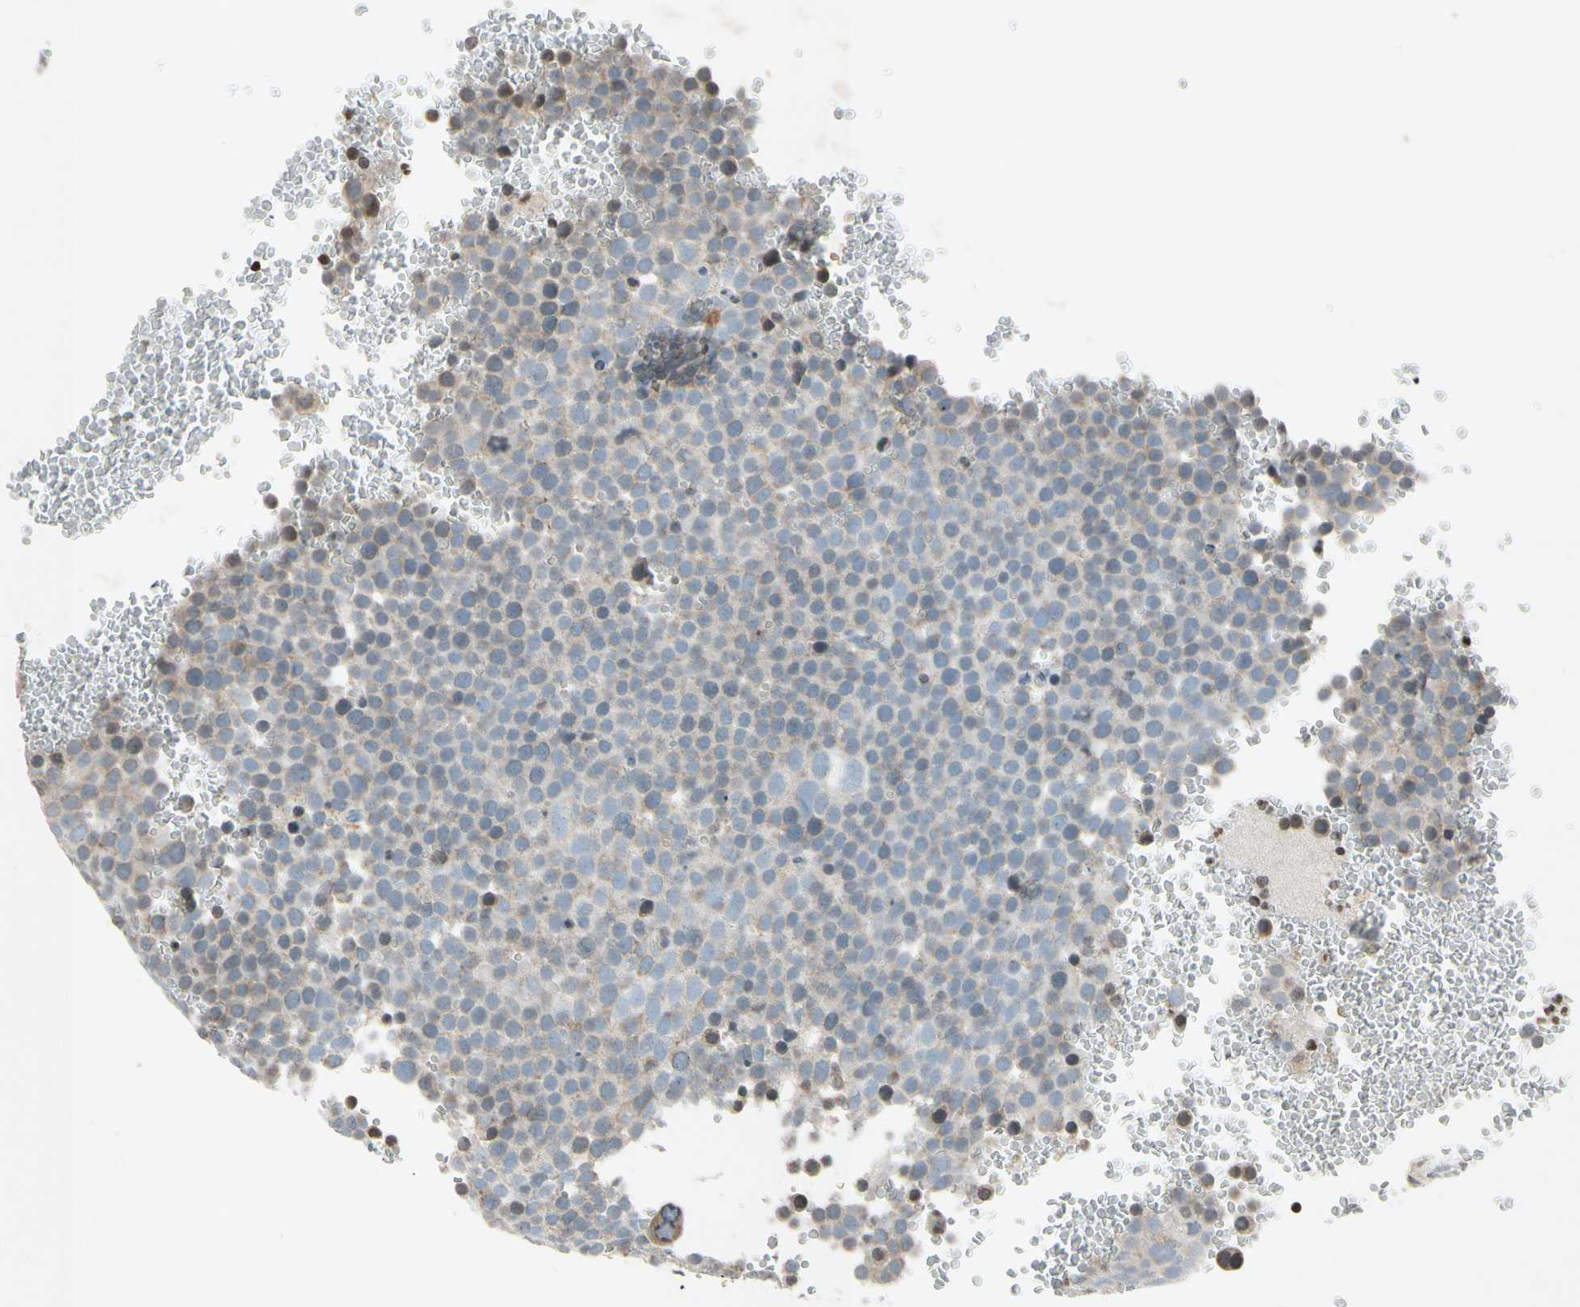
{"staining": {"intensity": "weak", "quantity": "25%-75%", "location": "cytoplasmic/membranous"}, "tissue": "testis cancer", "cell_type": "Tumor cells", "image_type": "cancer", "snomed": [{"axis": "morphology", "description": "Seminoma, NOS"}, {"axis": "topography", "description": "Testis"}], "caption": "Immunohistochemical staining of human testis cancer (seminoma) displays low levels of weak cytoplasmic/membranous positivity in approximately 25%-75% of tumor cells.", "gene": "CLDN11", "patient": {"sex": "male", "age": 71}}